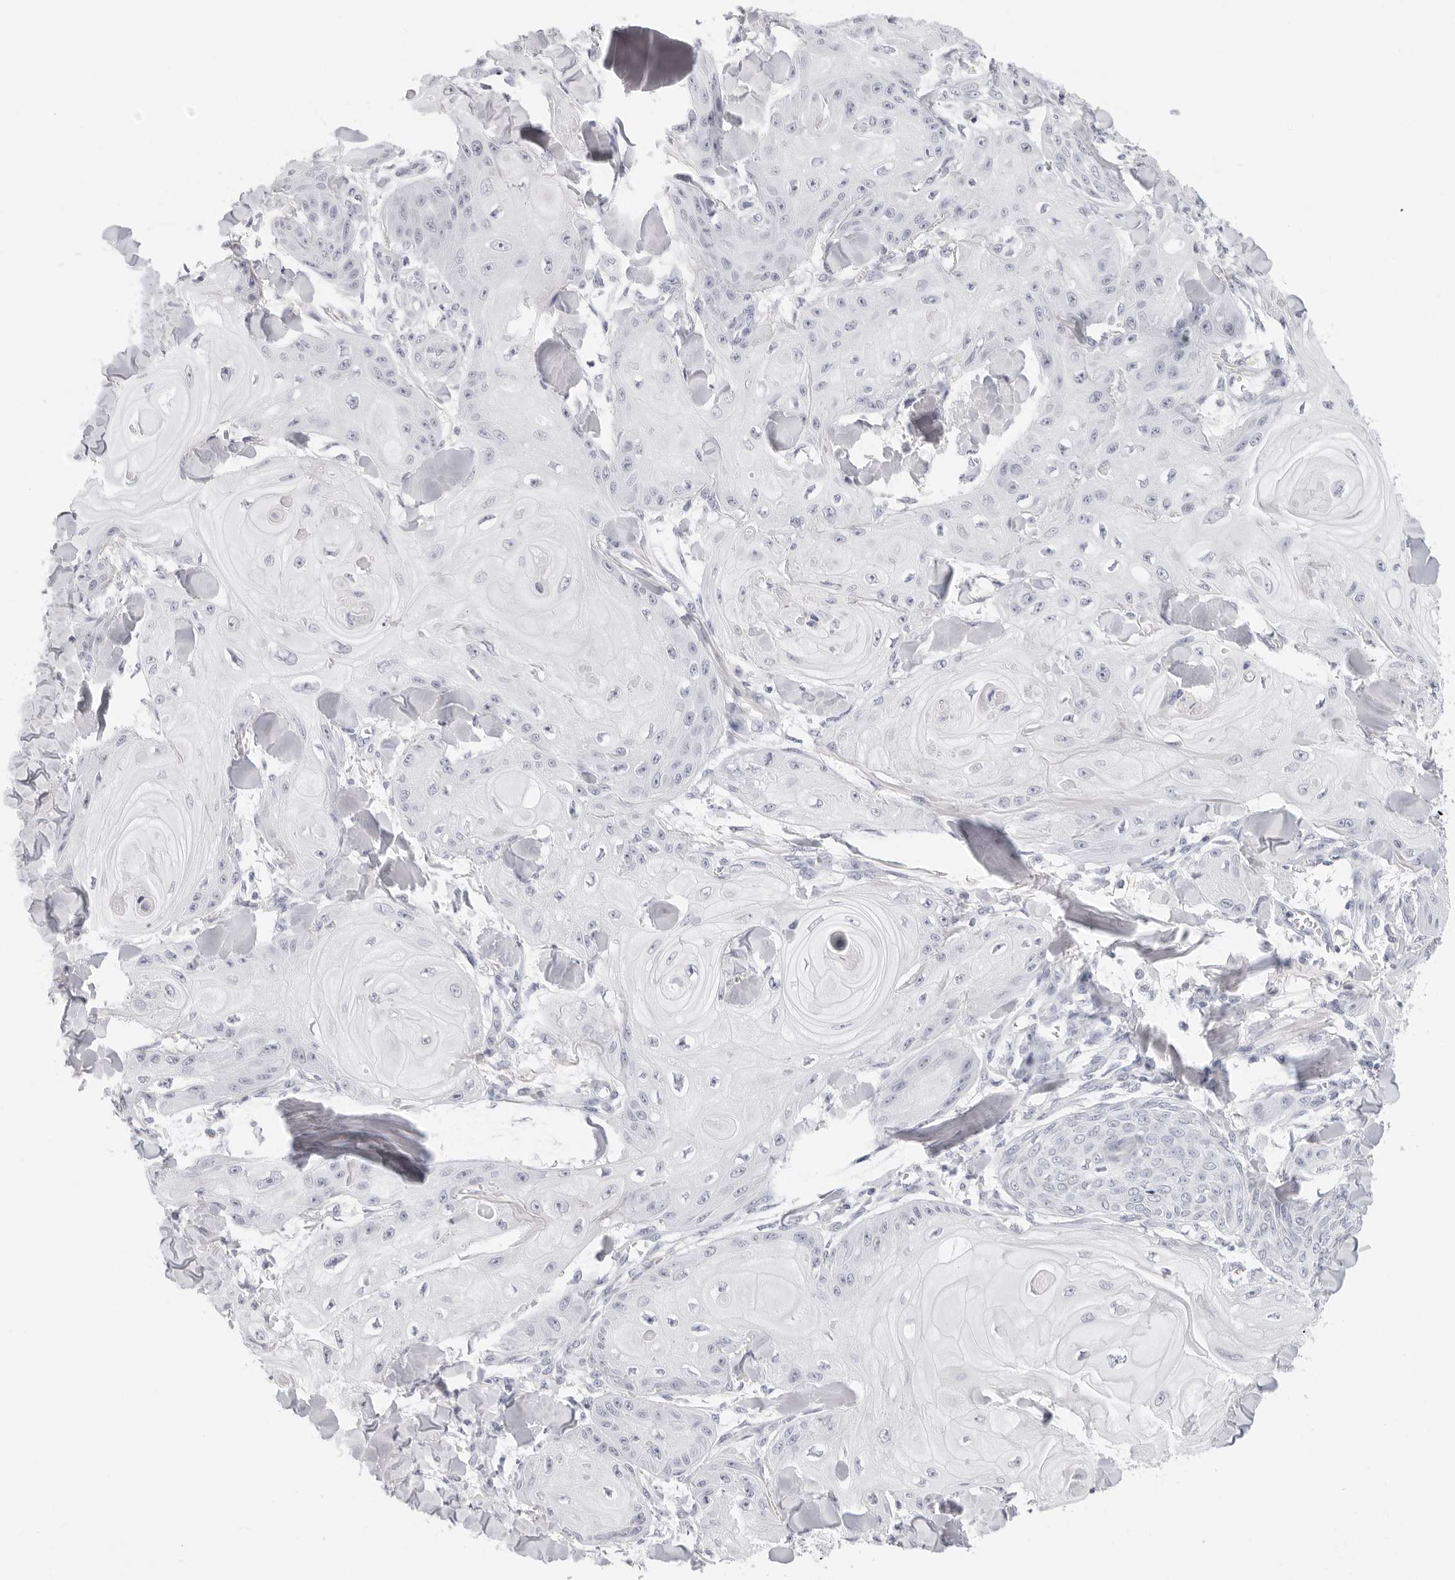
{"staining": {"intensity": "negative", "quantity": "none", "location": "none"}, "tissue": "skin cancer", "cell_type": "Tumor cells", "image_type": "cancer", "snomed": [{"axis": "morphology", "description": "Squamous cell carcinoma, NOS"}, {"axis": "topography", "description": "Skin"}], "caption": "Immunohistochemical staining of human skin squamous cell carcinoma displays no significant staining in tumor cells.", "gene": "AGMAT", "patient": {"sex": "male", "age": 74}}